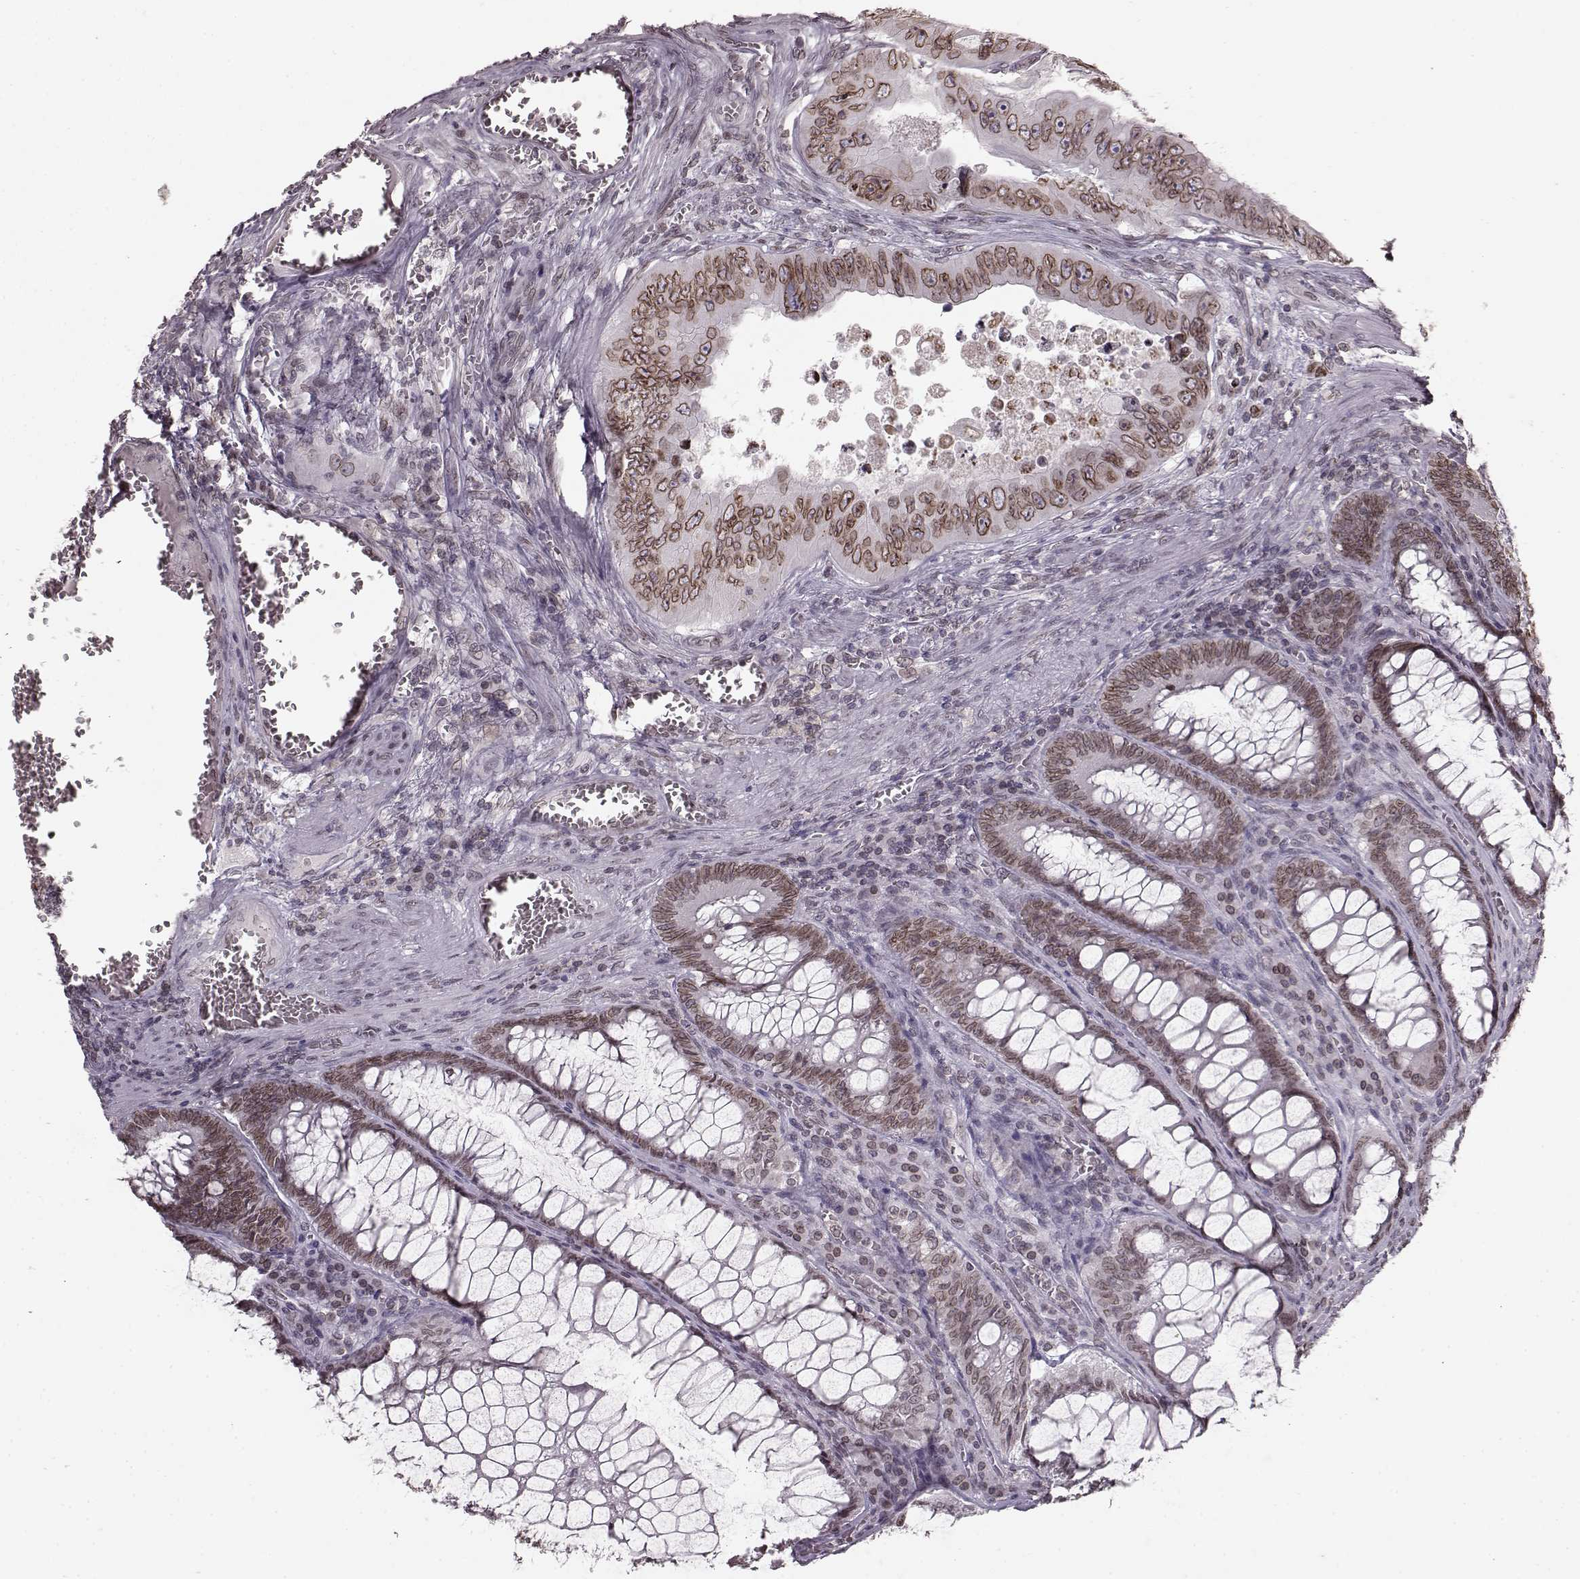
{"staining": {"intensity": "moderate", "quantity": ">75%", "location": "cytoplasmic/membranous,nuclear"}, "tissue": "colorectal cancer", "cell_type": "Tumor cells", "image_type": "cancer", "snomed": [{"axis": "morphology", "description": "Adenocarcinoma, NOS"}, {"axis": "topography", "description": "Colon"}], "caption": "Colorectal cancer (adenocarcinoma) tissue displays moderate cytoplasmic/membranous and nuclear staining in about >75% of tumor cells", "gene": "DCAF12", "patient": {"sex": "female", "age": 84}}